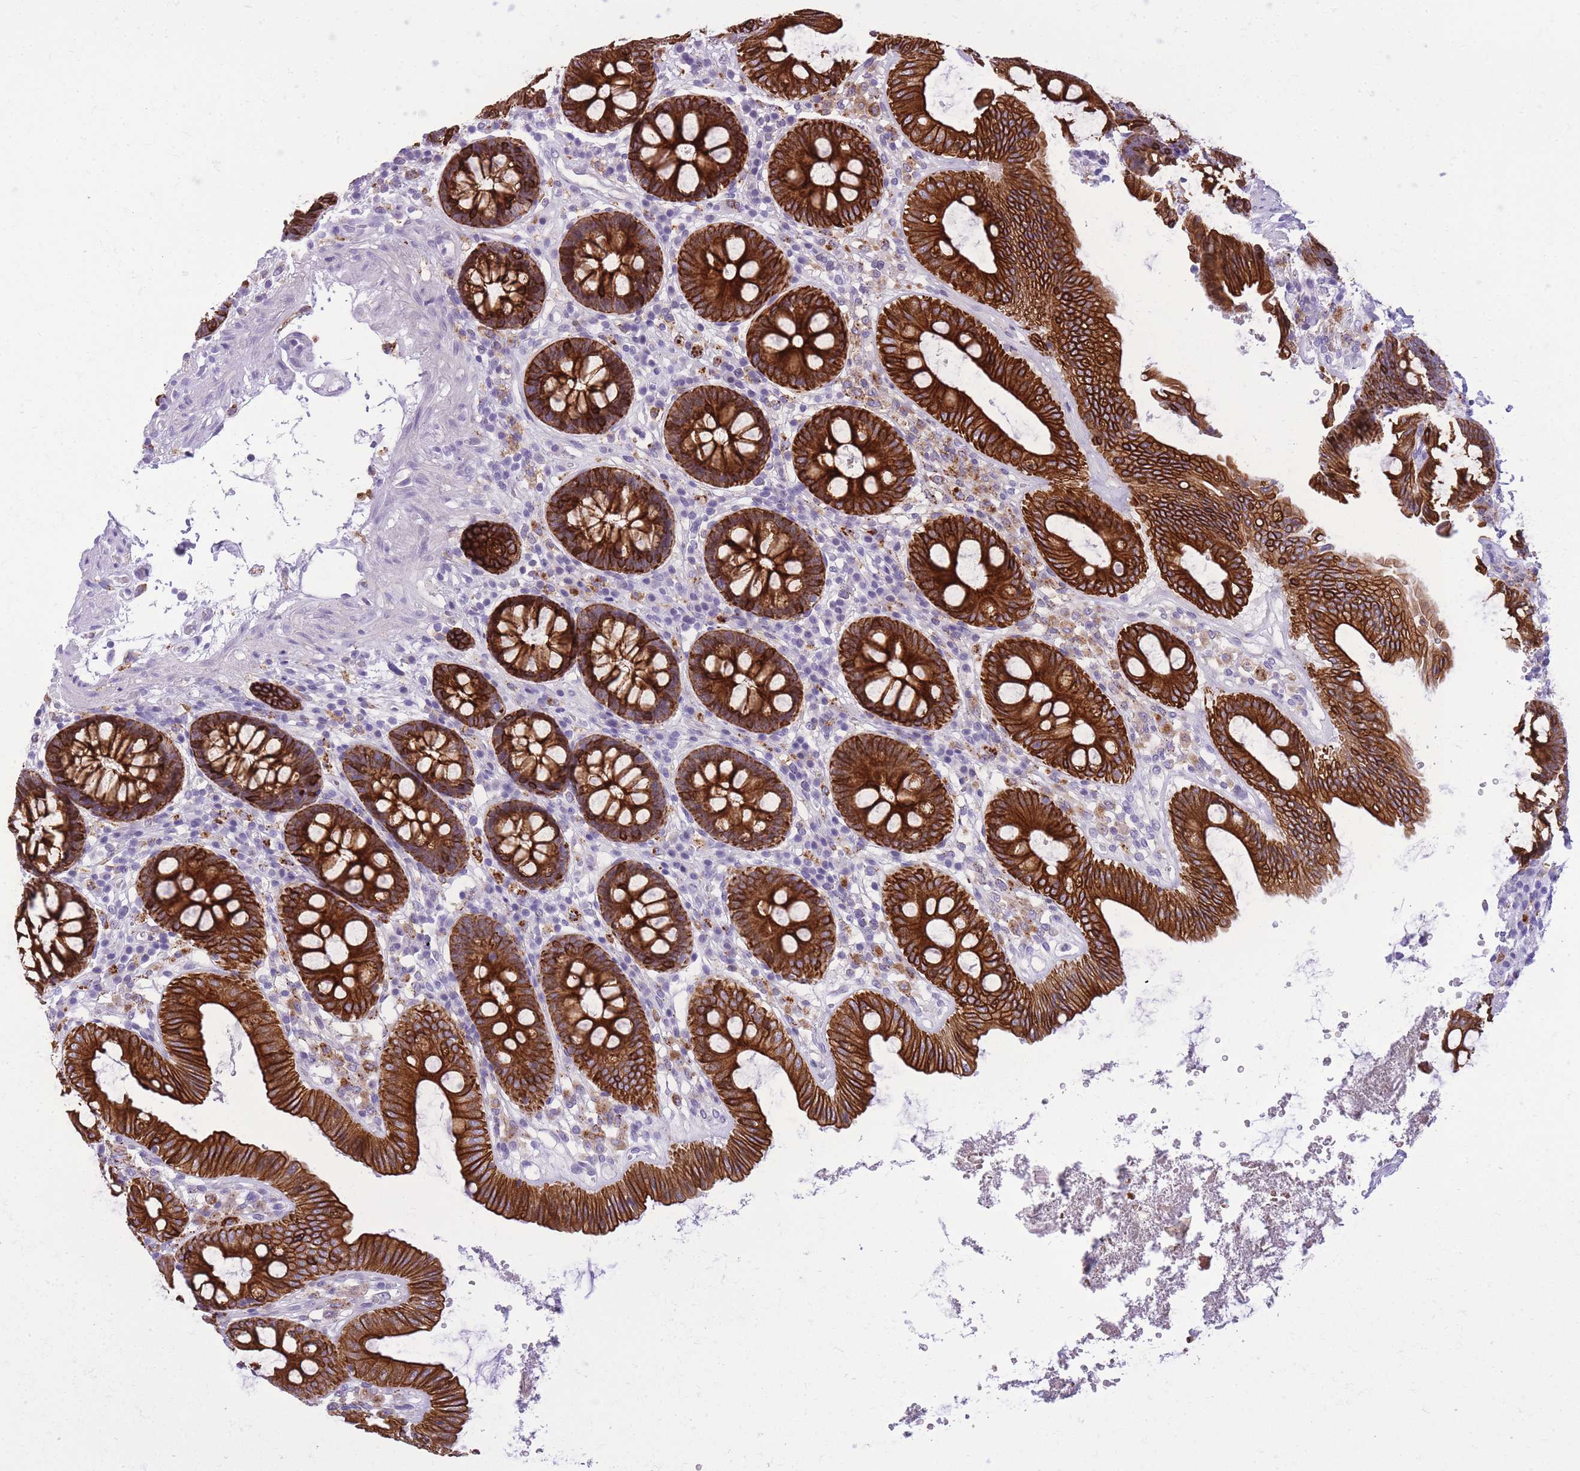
{"staining": {"intensity": "negative", "quantity": "none", "location": "none"}, "tissue": "colon", "cell_type": "Endothelial cells", "image_type": "normal", "snomed": [{"axis": "morphology", "description": "Normal tissue, NOS"}, {"axis": "topography", "description": "Colon"}], "caption": "Protein analysis of normal colon reveals no significant positivity in endothelial cells.", "gene": "RADX", "patient": {"sex": "male", "age": 84}}